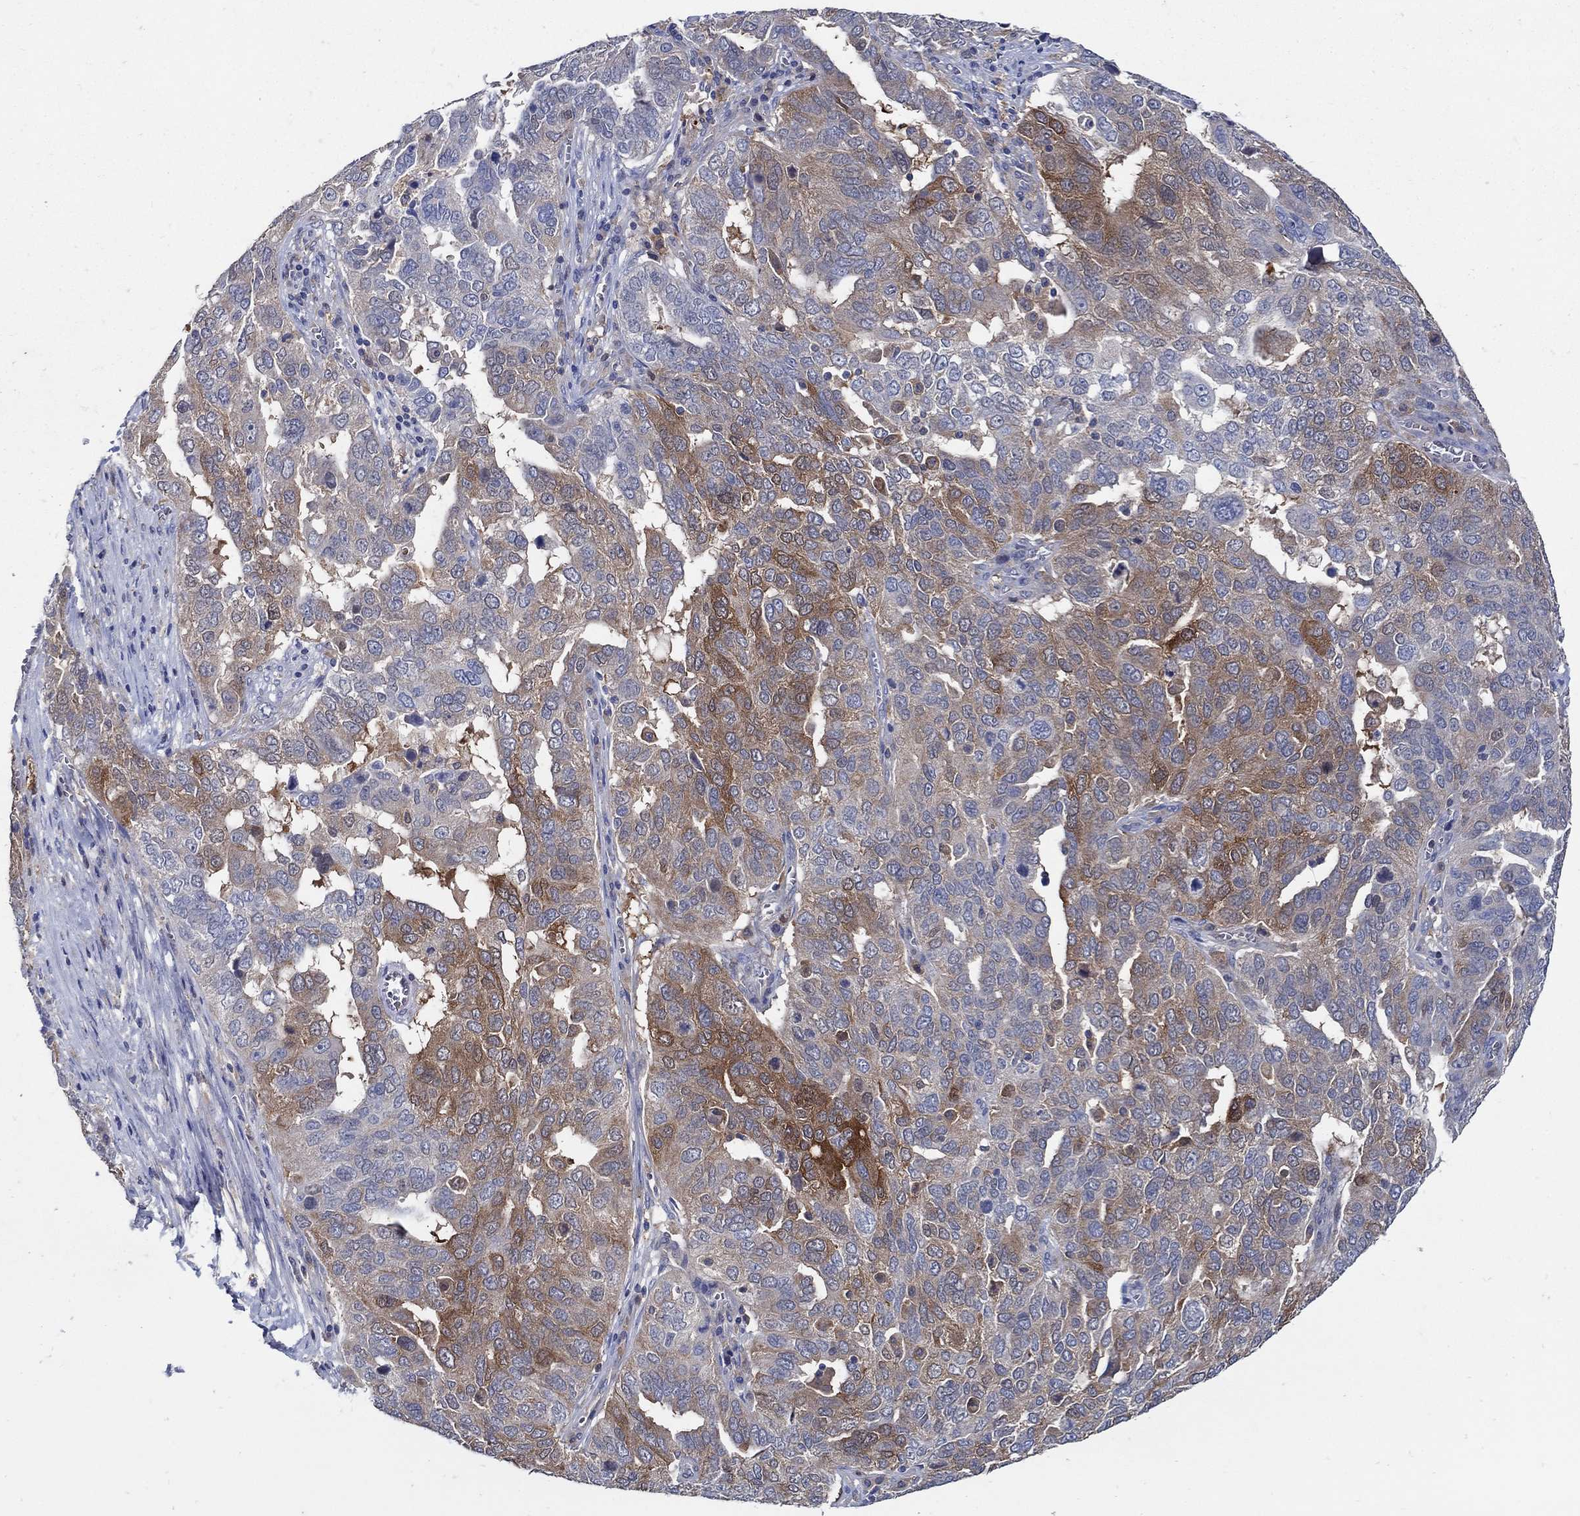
{"staining": {"intensity": "strong", "quantity": "<25%", "location": "cytoplasmic/membranous"}, "tissue": "ovarian cancer", "cell_type": "Tumor cells", "image_type": "cancer", "snomed": [{"axis": "morphology", "description": "Carcinoma, endometroid"}, {"axis": "topography", "description": "Soft tissue"}, {"axis": "topography", "description": "Ovary"}], "caption": "IHC staining of endometroid carcinoma (ovarian), which demonstrates medium levels of strong cytoplasmic/membranous positivity in about <25% of tumor cells indicating strong cytoplasmic/membranous protein staining. The staining was performed using DAB (brown) for protein detection and nuclei were counterstained in hematoxylin (blue).", "gene": "MTHFR", "patient": {"sex": "female", "age": 52}}